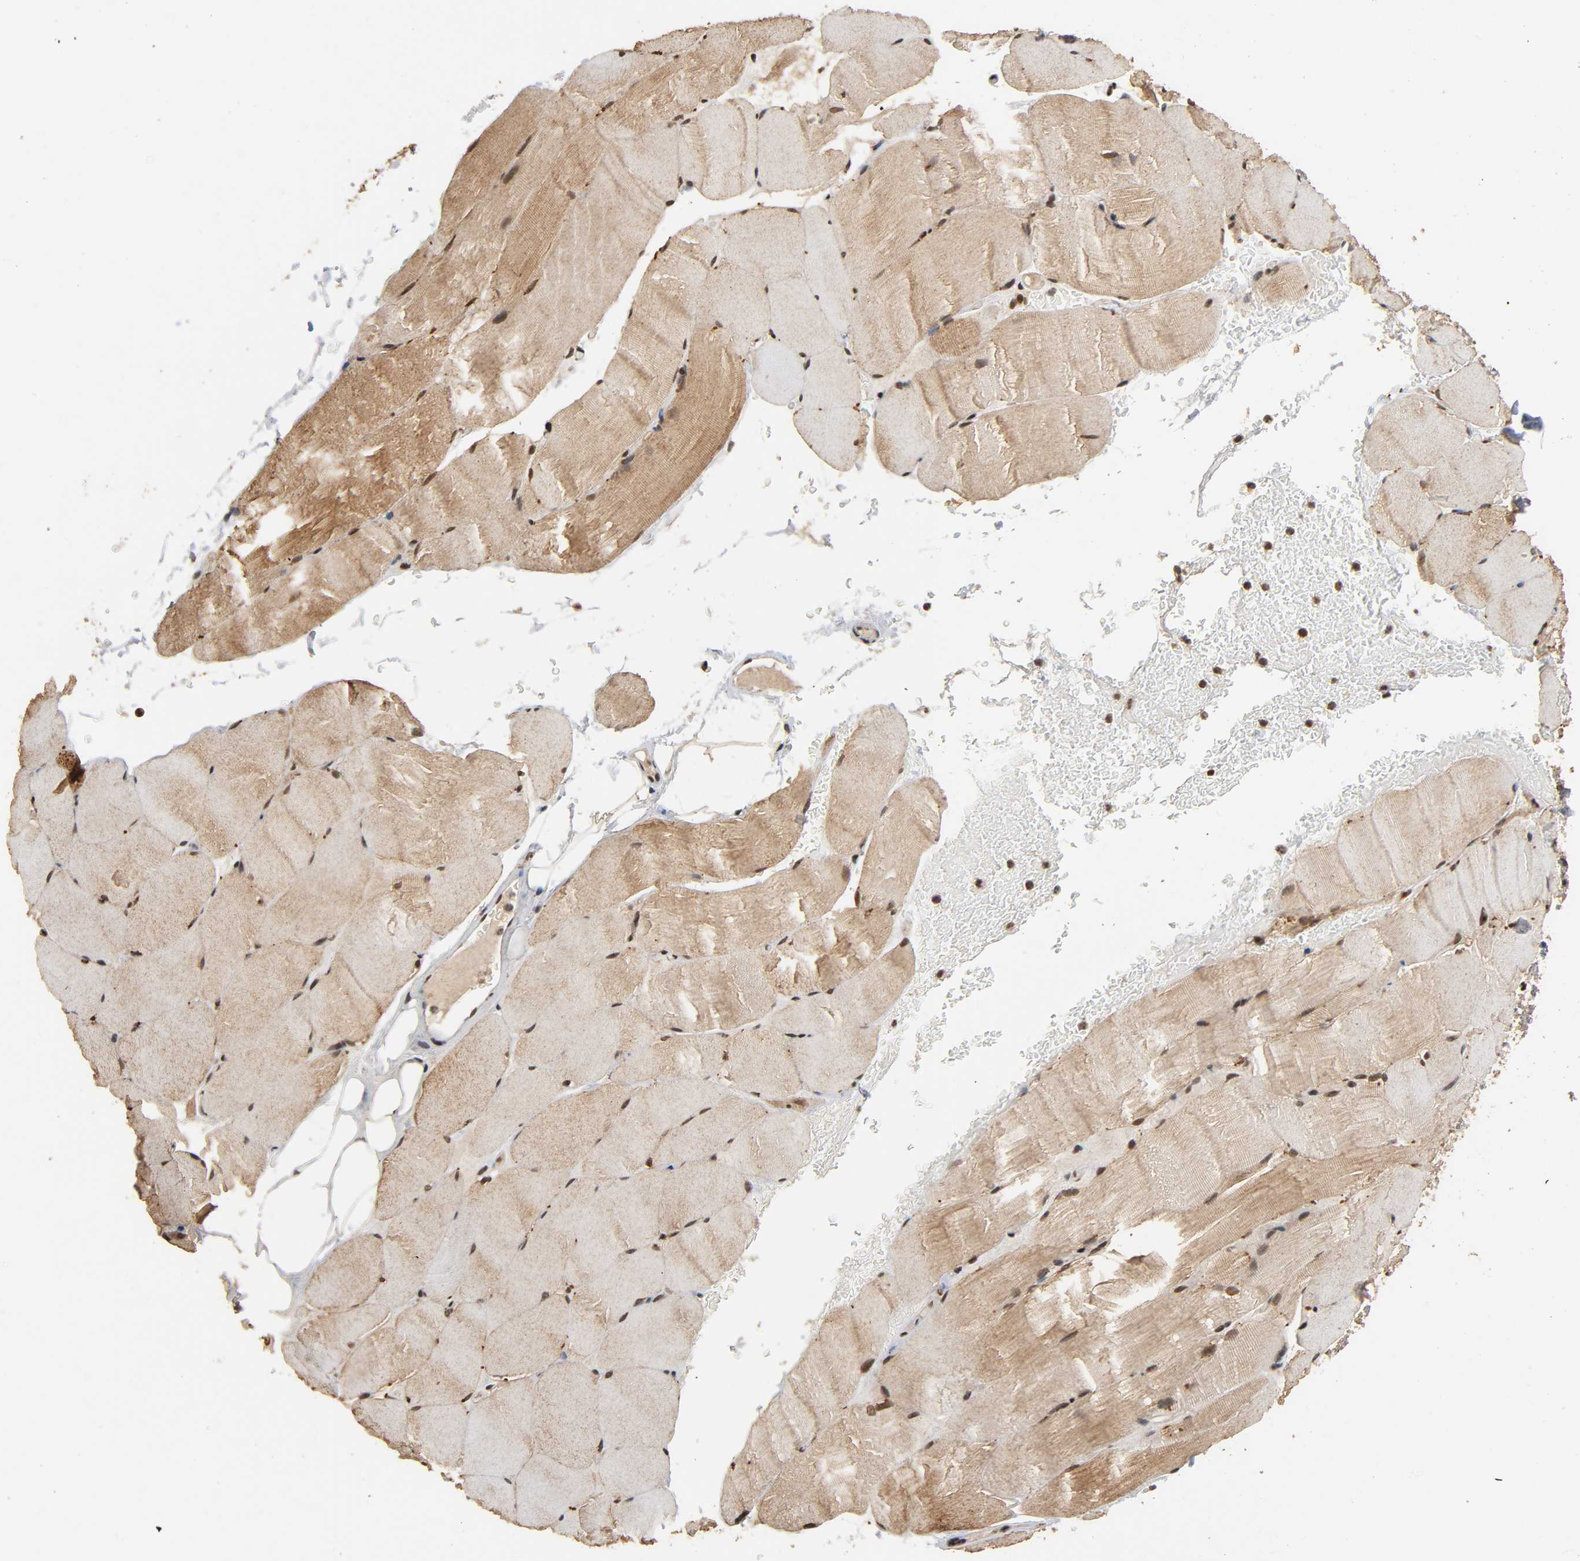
{"staining": {"intensity": "strong", "quantity": ">75%", "location": "cytoplasmic/membranous,nuclear"}, "tissue": "skeletal muscle", "cell_type": "Myocytes", "image_type": "normal", "snomed": [{"axis": "morphology", "description": "Normal tissue, NOS"}, {"axis": "topography", "description": "Skeletal muscle"}], "caption": "Immunohistochemistry (IHC) (DAB (3,3'-diaminobenzidine)) staining of unremarkable skeletal muscle demonstrates strong cytoplasmic/membranous,nuclear protein expression in about >75% of myocytes.", "gene": "ZNF384", "patient": {"sex": "female", "age": 37}}